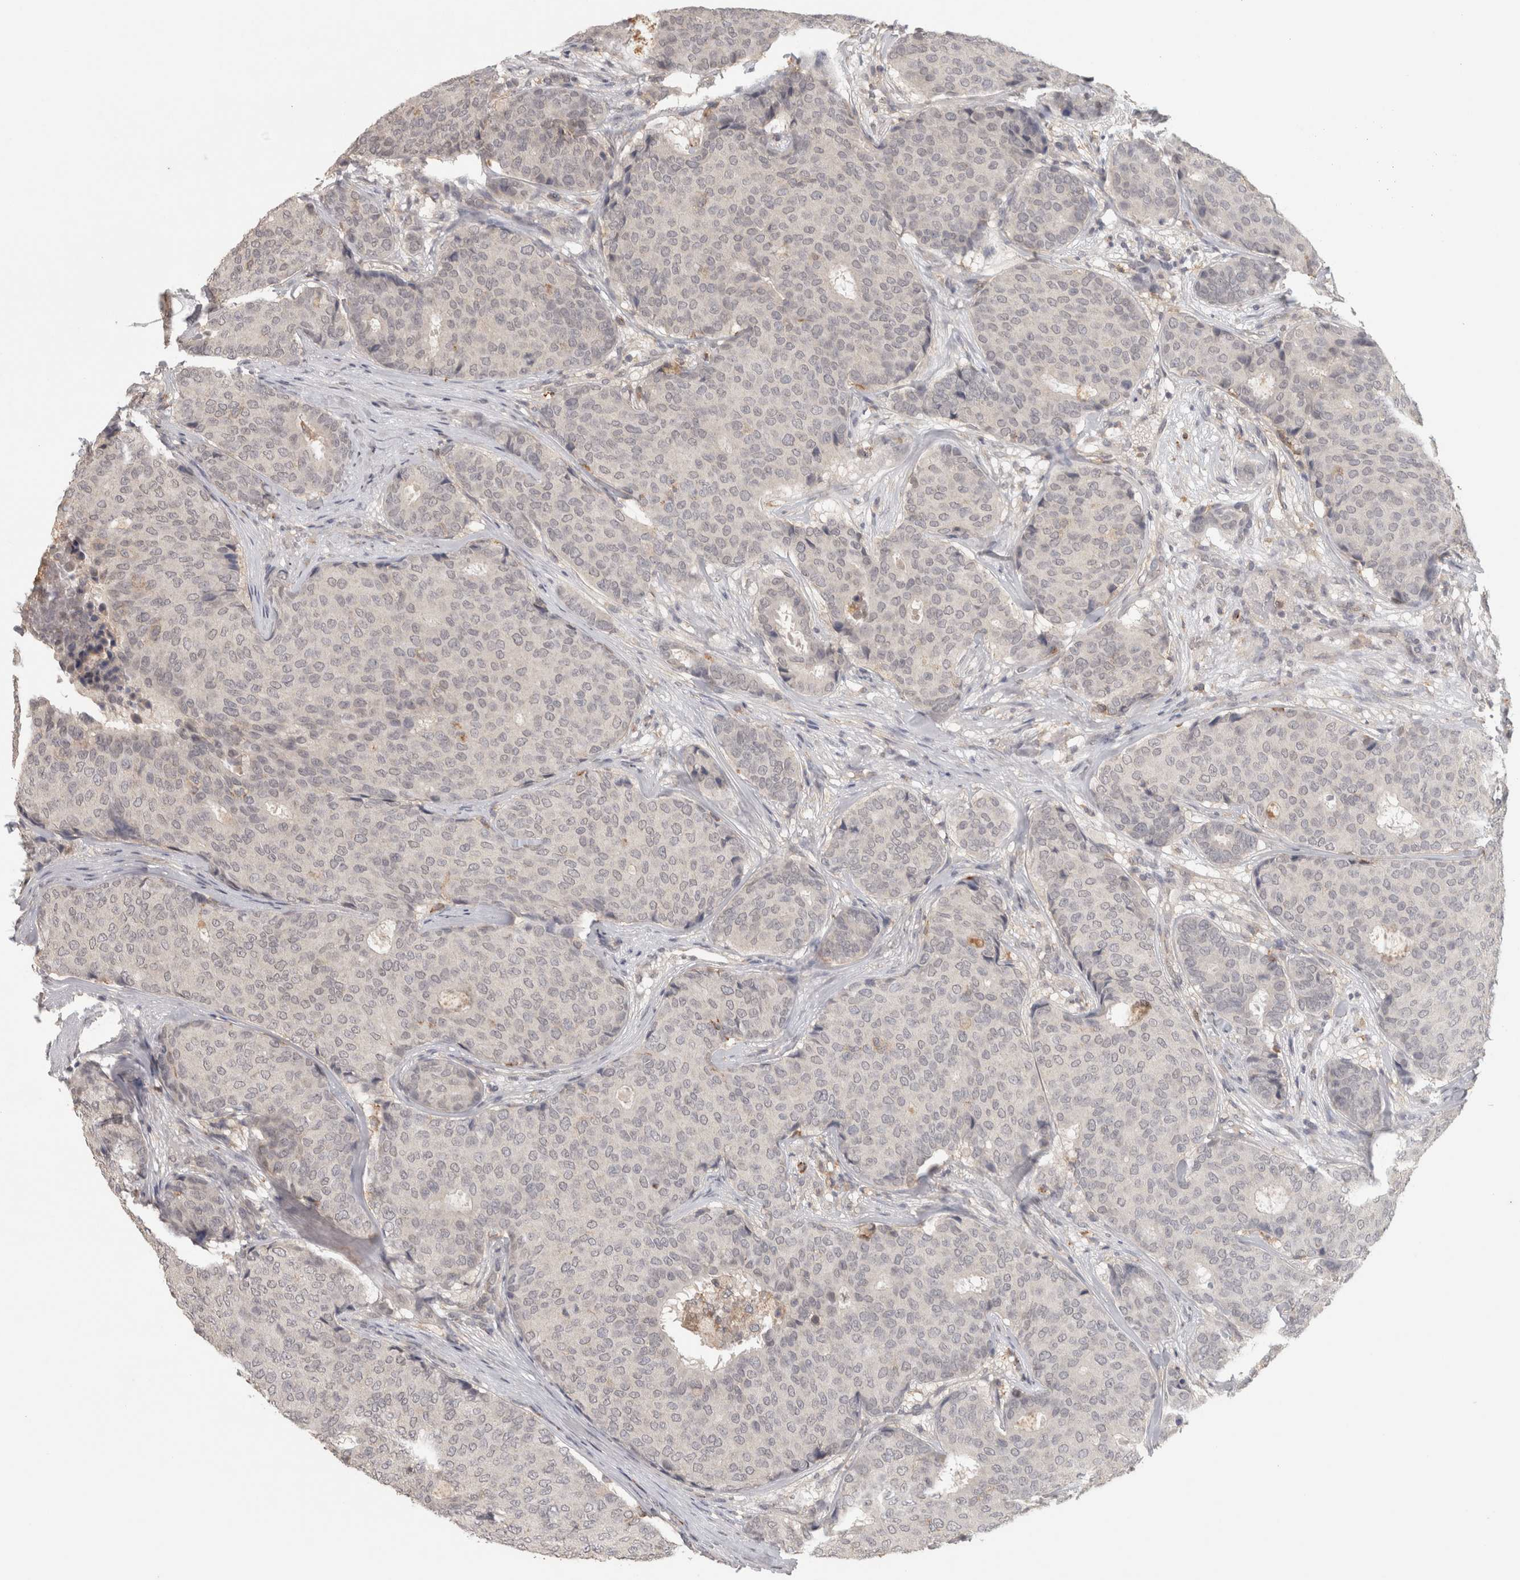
{"staining": {"intensity": "negative", "quantity": "none", "location": "none"}, "tissue": "breast cancer", "cell_type": "Tumor cells", "image_type": "cancer", "snomed": [{"axis": "morphology", "description": "Duct carcinoma"}, {"axis": "topography", "description": "Breast"}], "caption": "DAB (3,3'-diaminobenzidine) immunohistochemical staining of human breast cancer demonstrates no significant expression in tumor cells.", "gene": "HAVCR2", "patient": {"sex": "female", "age": 75}}